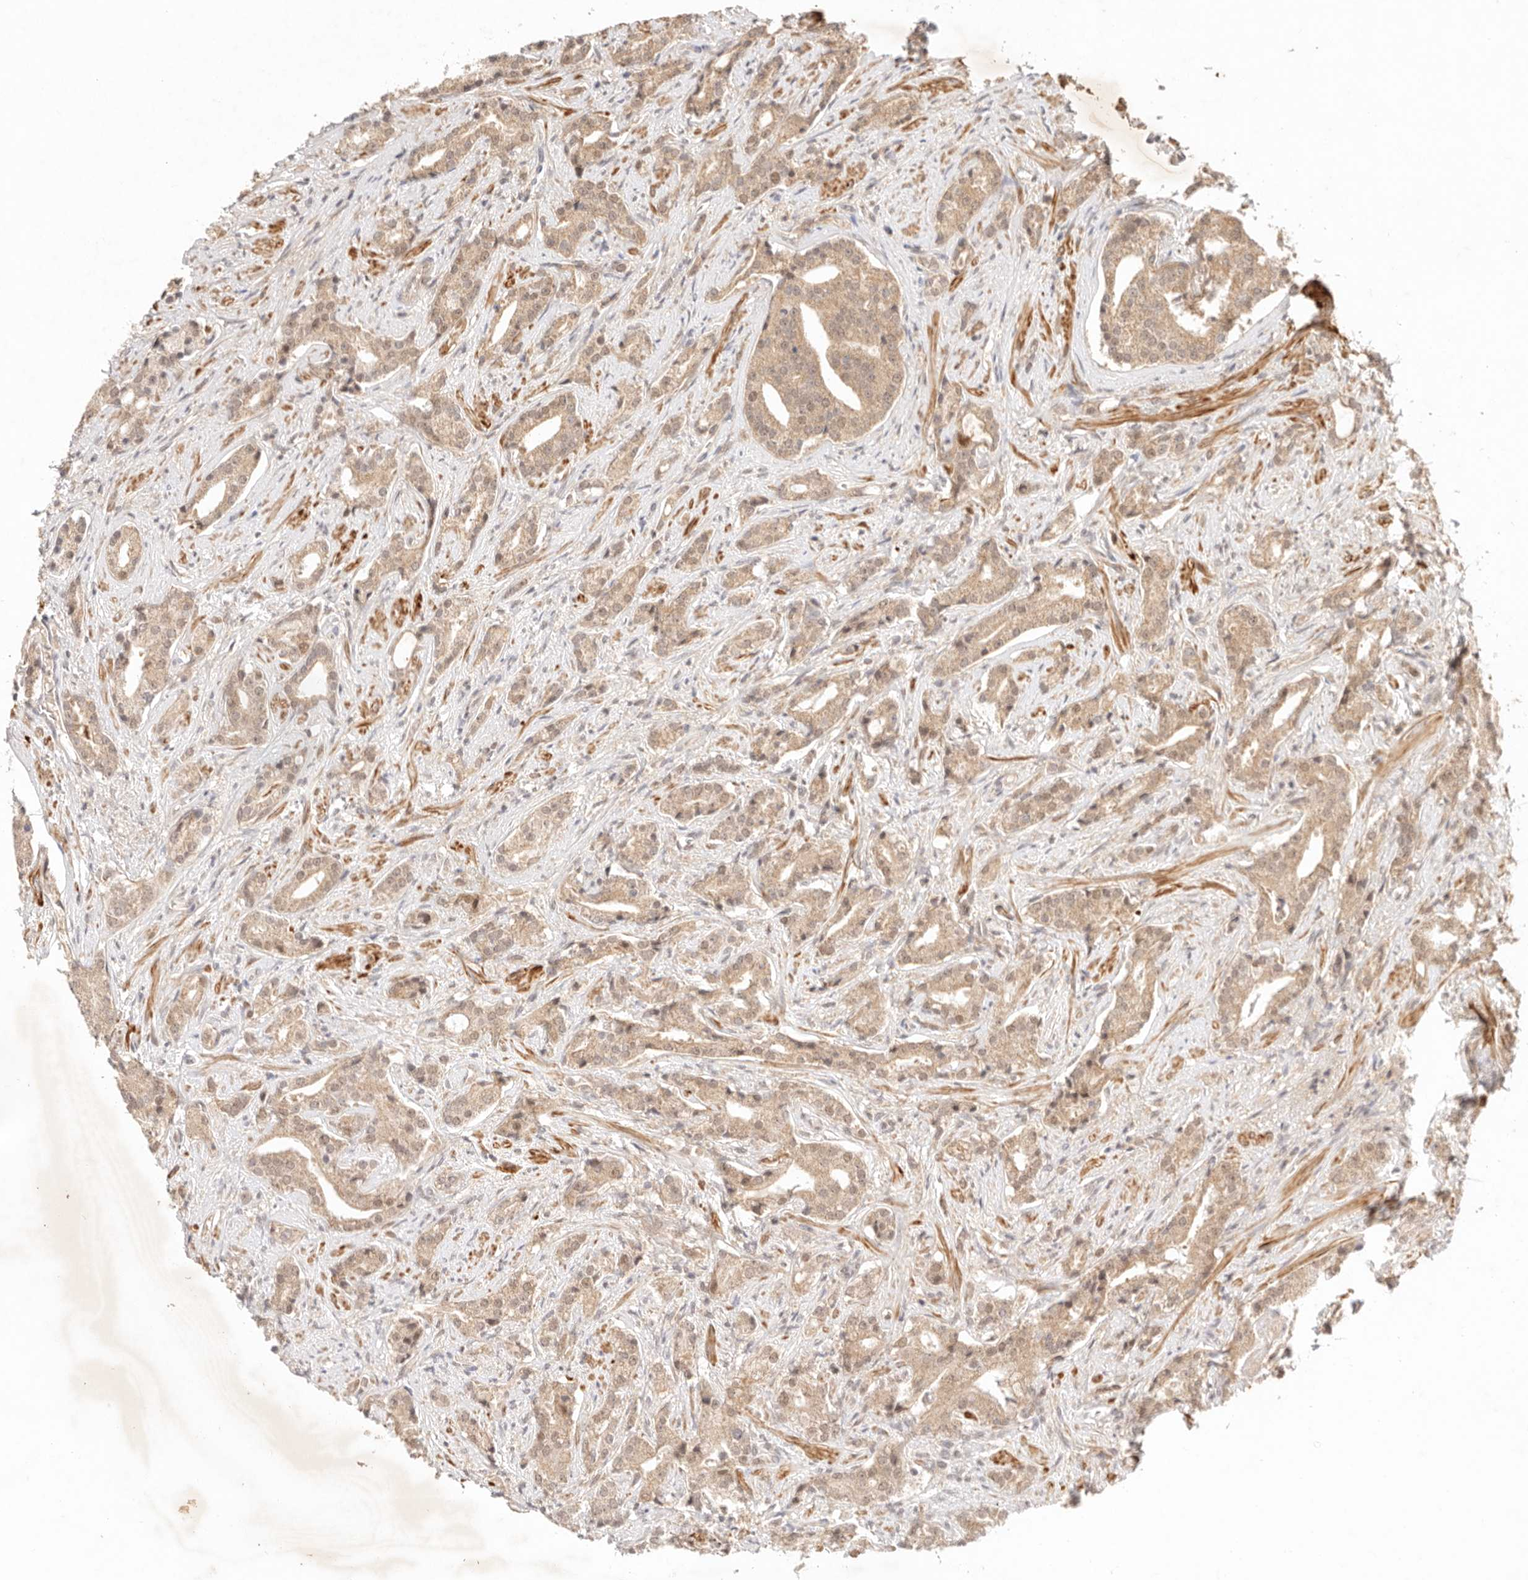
{"staining": {"intensity": "weak", "quantity": ">75%", "location": "cytoplasmic/membranous,nuclear"}, "tissue": "prostate cancer", "cell_type": "Tumor cells", "image_type": "cancer", "snomed": [{"axis": "morphology", "description": "Adenocarcinoma, Low grade"}, {"axis": "topography", "description": "Prostate"}], "caption": "Adenocarcinoma (low-grade) (prostate) was stained to show a protein in brown. There is low levels of weak cytoplasmic/membranous and nuclear staining in approximately >75% of tumor cells.", "gene": "TRIM11", "patient": {"sex": "male", "age": 67}}